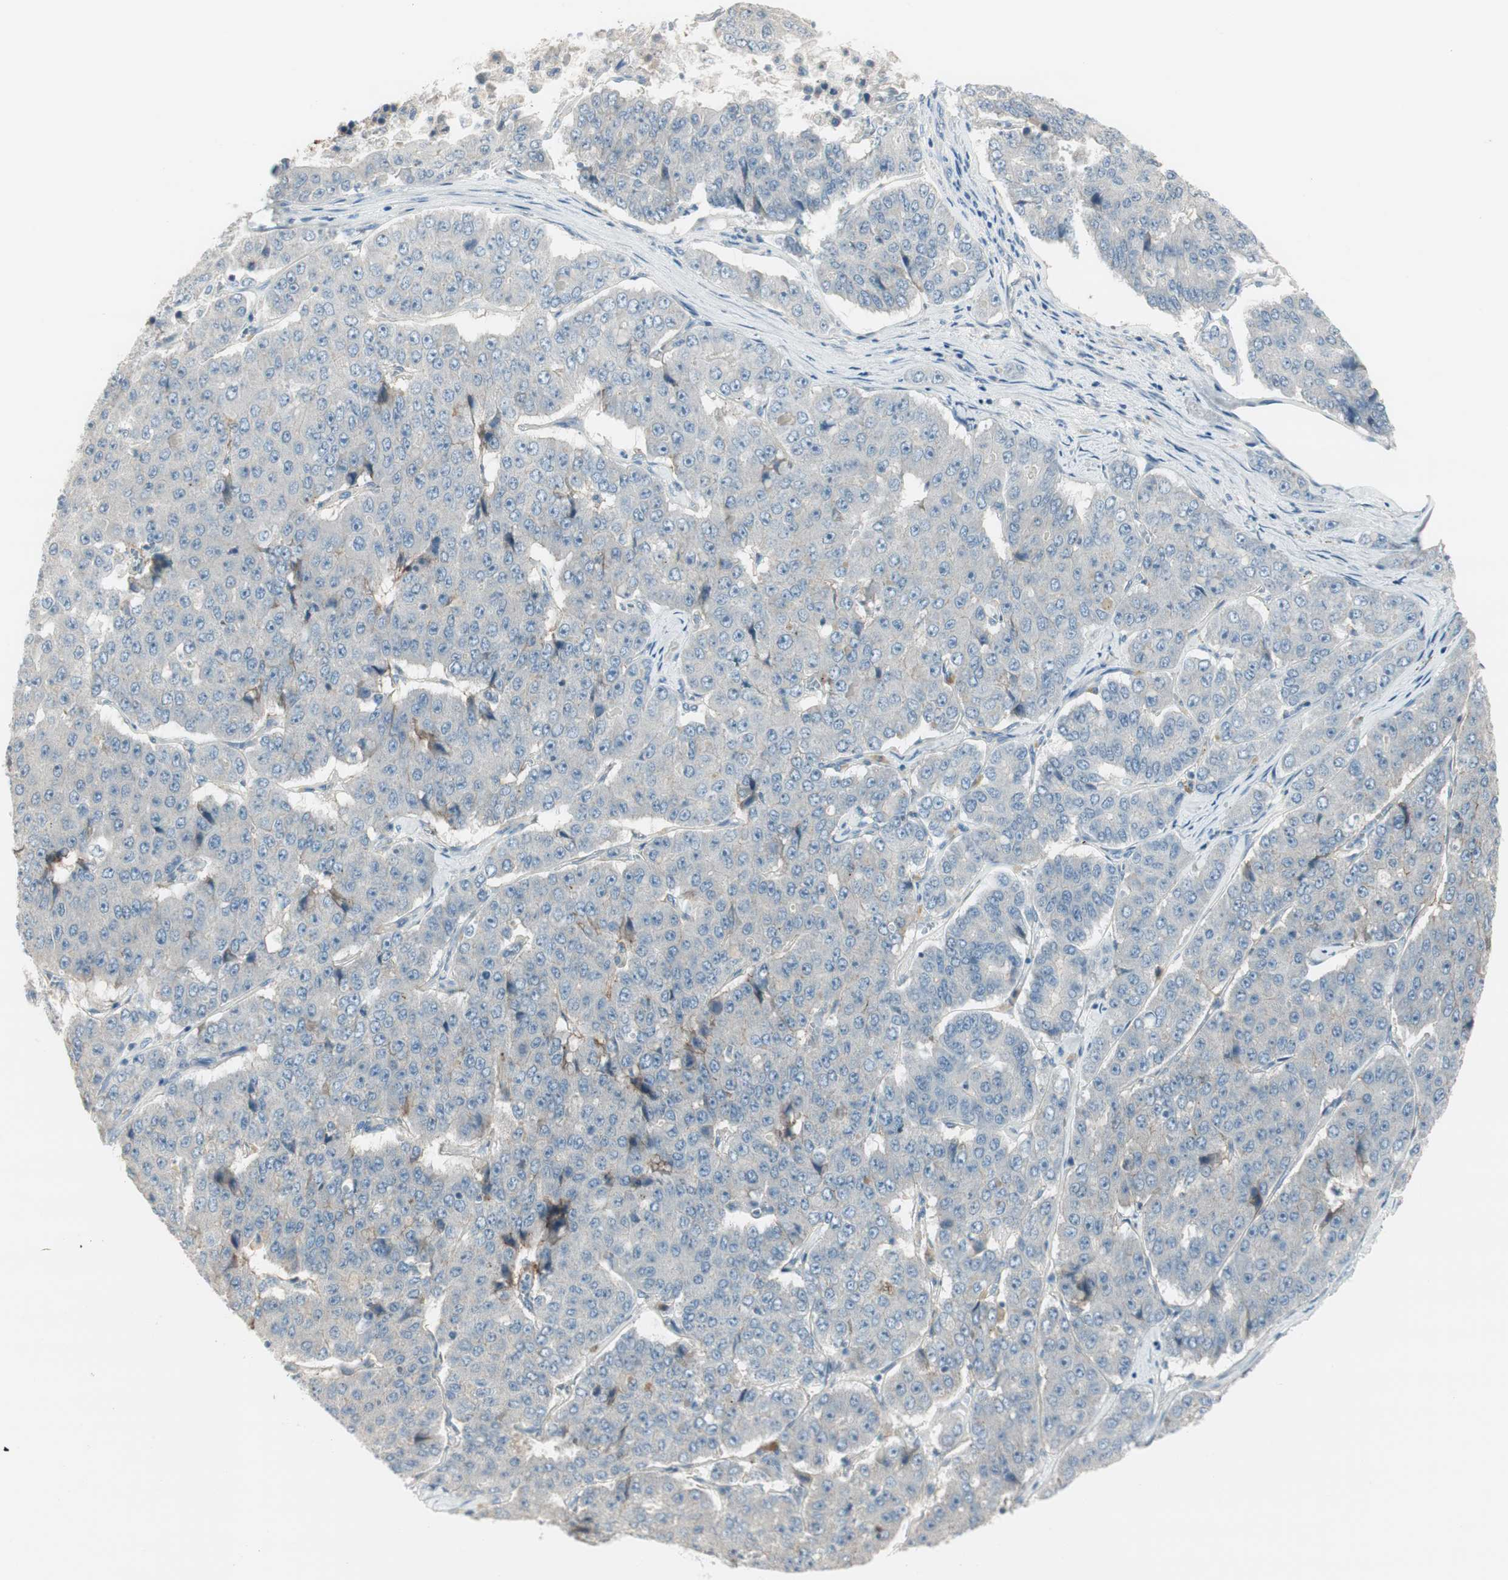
{"staining": {"intensity": "negative", "quantity": "none", "location": "none"}, "tissue": "pancreatic cancer", "cell_type": "Tumor cells", "image_type": "cancer", "snomed": [{"axis": "morphology", "description": "Adenocarcinoma, NOS"}, {"axis": "topography", "description": "Pancreas"}], "caption": "The IHC histopathology image has no significant expression in tumor cells of pancreatic cancer (adenocarcinoma) tissue. (Stains: DAB (3,3'-diaminobenzidine) immunohistochemistry (IHC) with hematoxylin counter stain, Microscopy: brightfield microscopy at high magnification).", "gene": "EVA1A", "patient": {"sex": "male", "age": 50}}